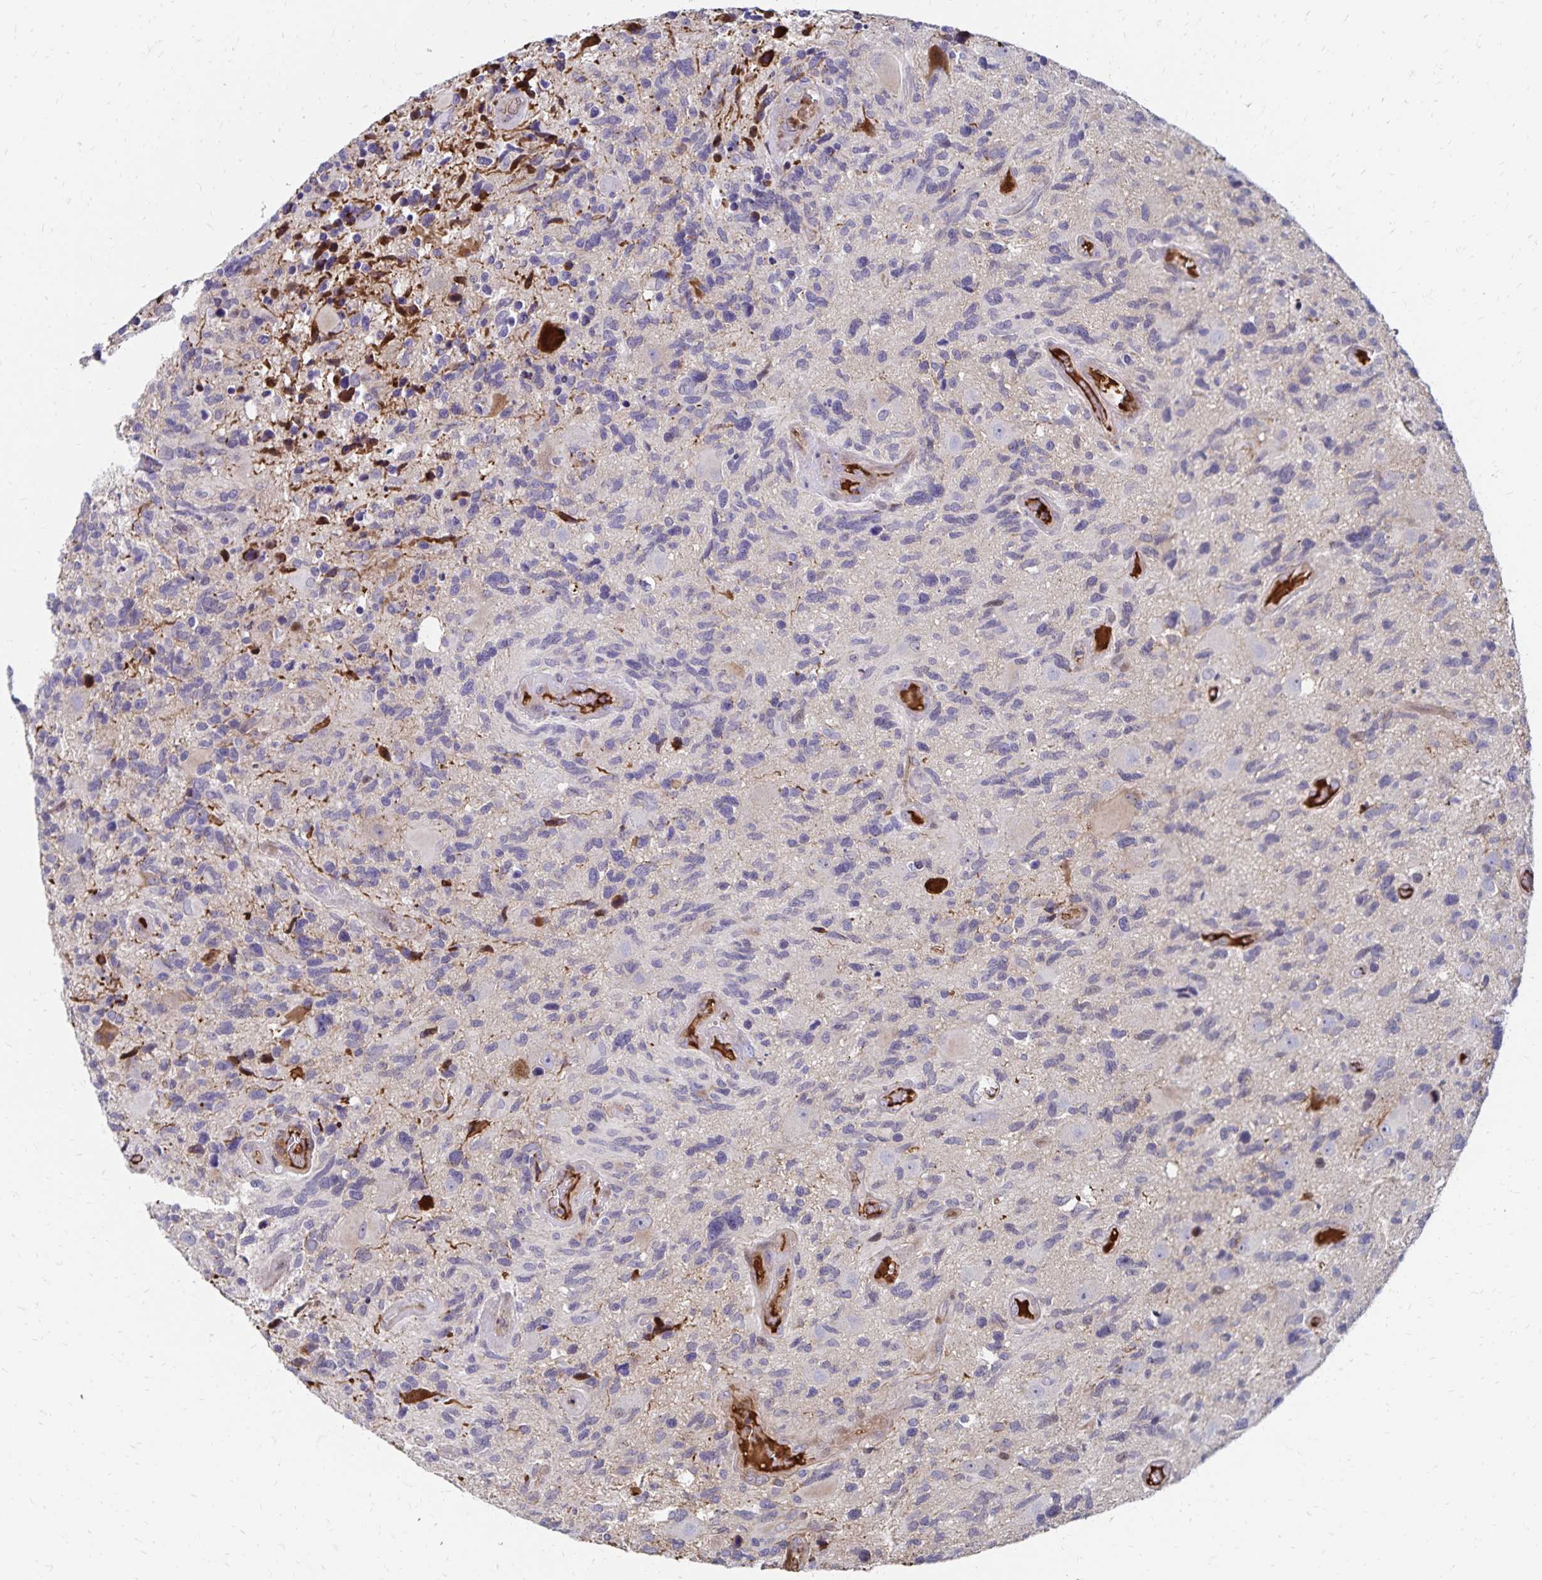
{"staining": {"intensity": "negative", "quantity": "none", "location": "none"}, "tissue": "glioma", "cell_type": "Tumor cells", "image_type": "cancer", "snomed": [{"axis": "morphology", "description": "Glioma, malignant, High grade"}, {"axis": "topography", "description": "Brain"}], "caption": "Immunohistochemical staining of human glioma exhibits no significant positivity in tumor cells. (Immunohistochemistry, brightfield microscopy, high magnification).", "gene": "NECAP1", "patient": {"sex": "male", "age": 49}}